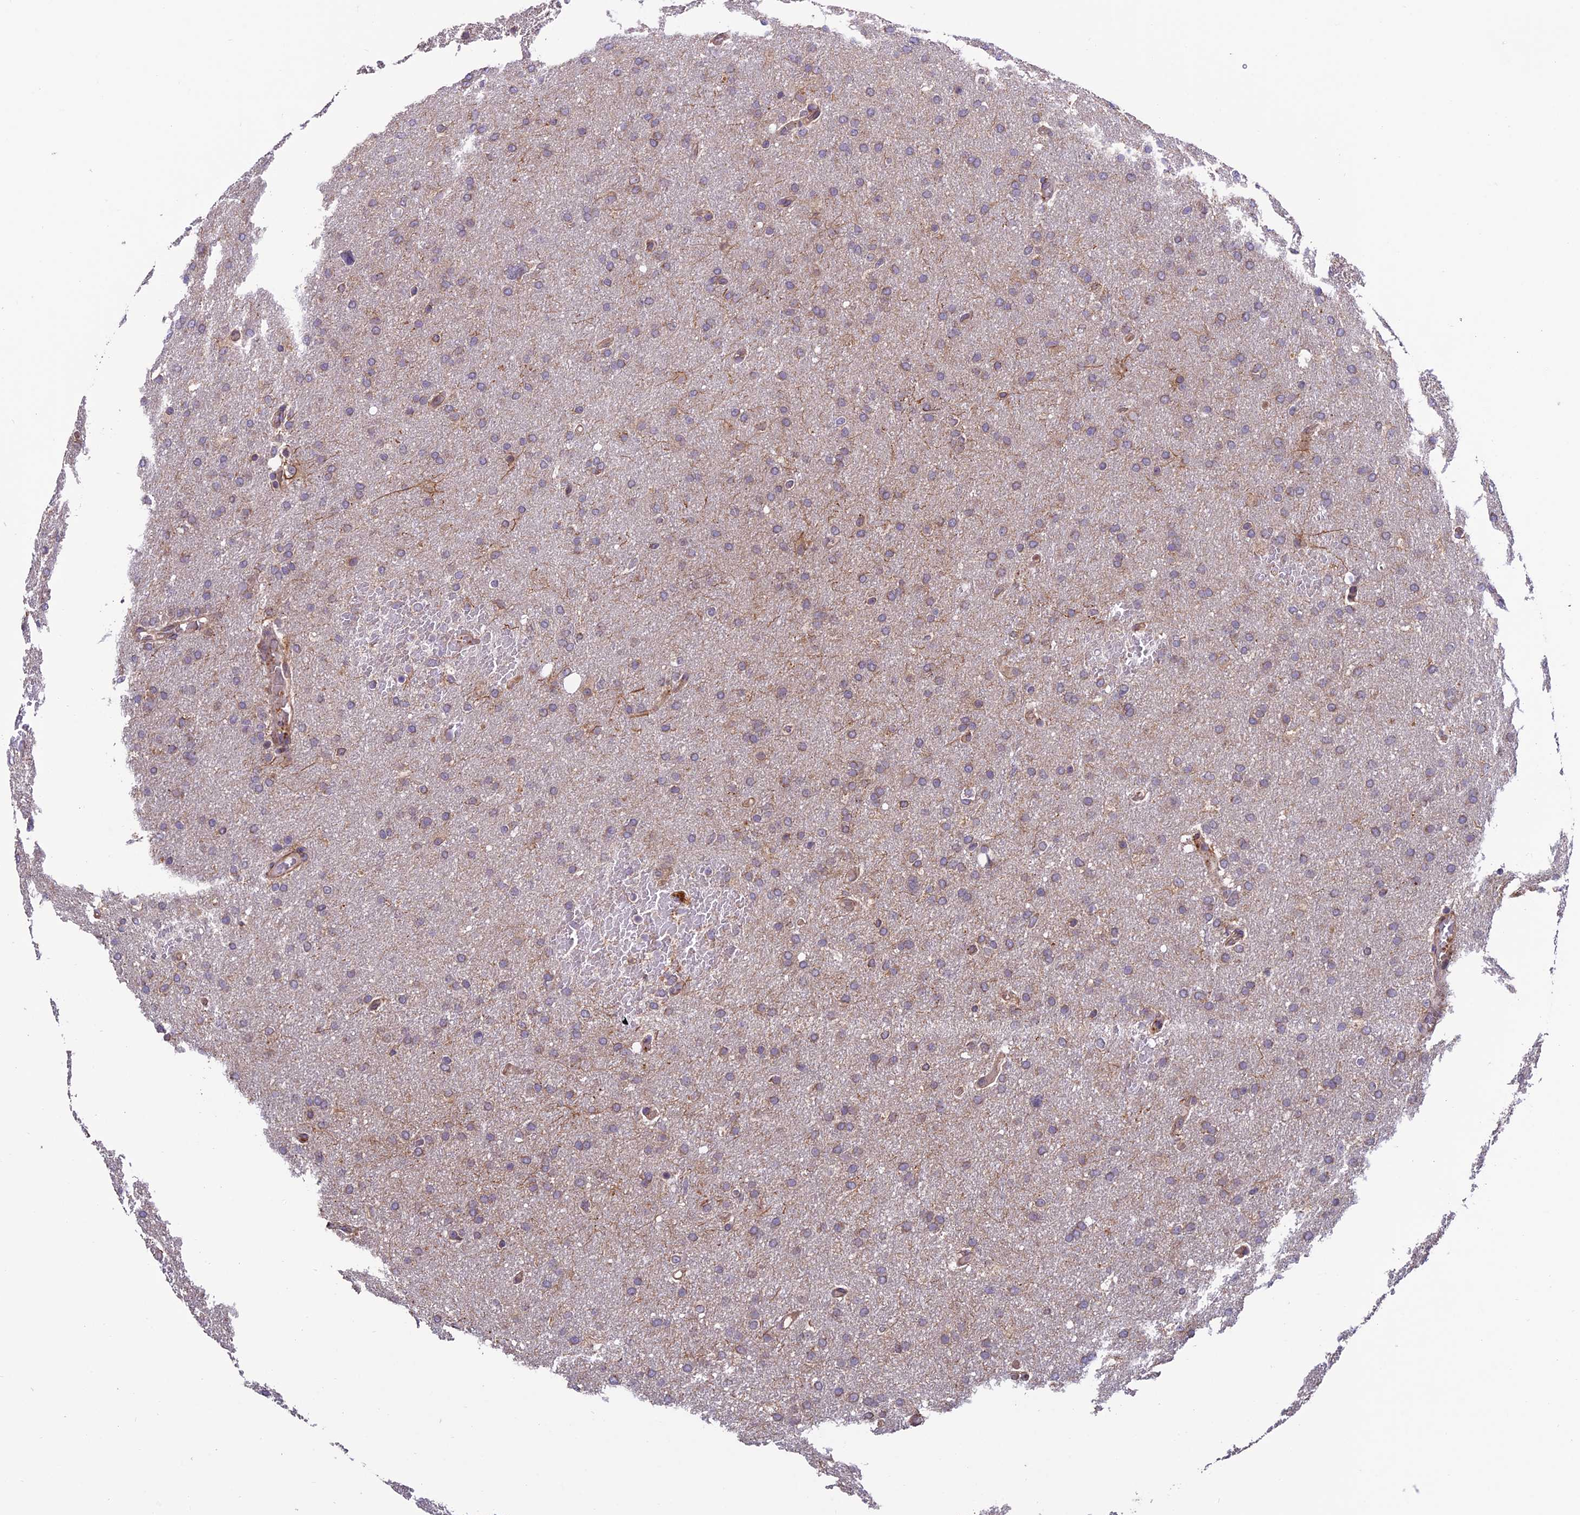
{"staining": {"intensity": "weak", "quantity": "<25%", "location": "cytoplasmic/membranous"}, "tissue": "glioma", "cell_type": "Tumor cells", "image_type": "cancer", "snomed": [{"axis": "morphology", "description": "Glioma, malignant, High grade"}, {"axis": "topography", "description": "Cerebral cortex"}], "caption": "This is a micrograph of immunohistochemistry (IHC) staining of malignant high-grade glioma, which shows no positivity in tumor cells. Nuclei are stained in blue.", "gene": "TNIP3", "patient": {"sex": "female", "age": 36}}